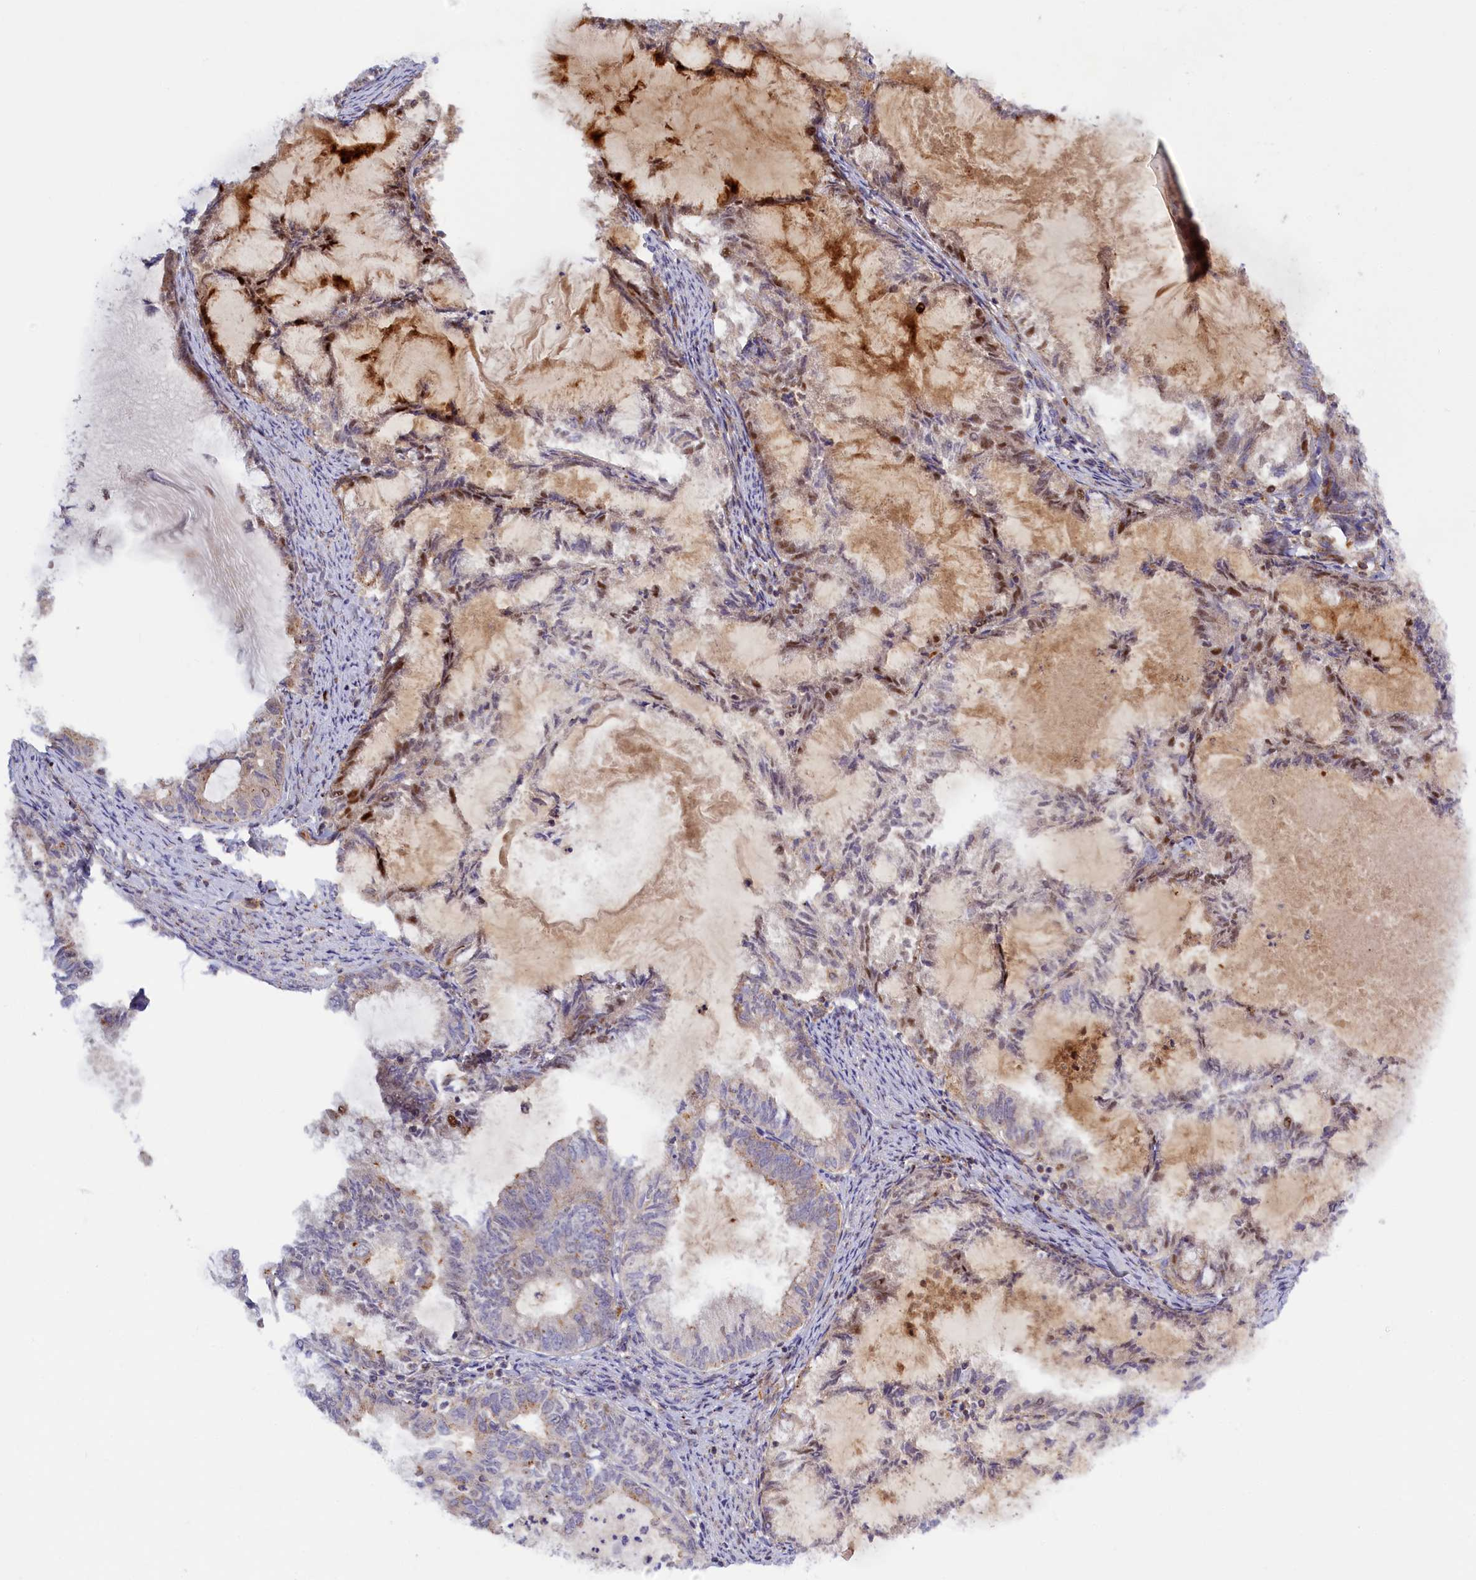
{"staining": {"intensity": "weak", "quantity": "<25%", "location": "cytoplasmic/membranous"}, "tissue": "endometrial cancer", "cell_type": "Tumor cells", "image_type": "cancer", "snomed": [{"axis": "morphology", "description": "Adenocarcinoma, NOS"}, {"axis": "topography", "description": "Endometrium"}], "caption": "Immunohistochemistry of human endometrial adenocarcinoma shows no positivity in tumor cells.", "gene": "HYKK", "patient": {"sex": "female", "age": 86}}